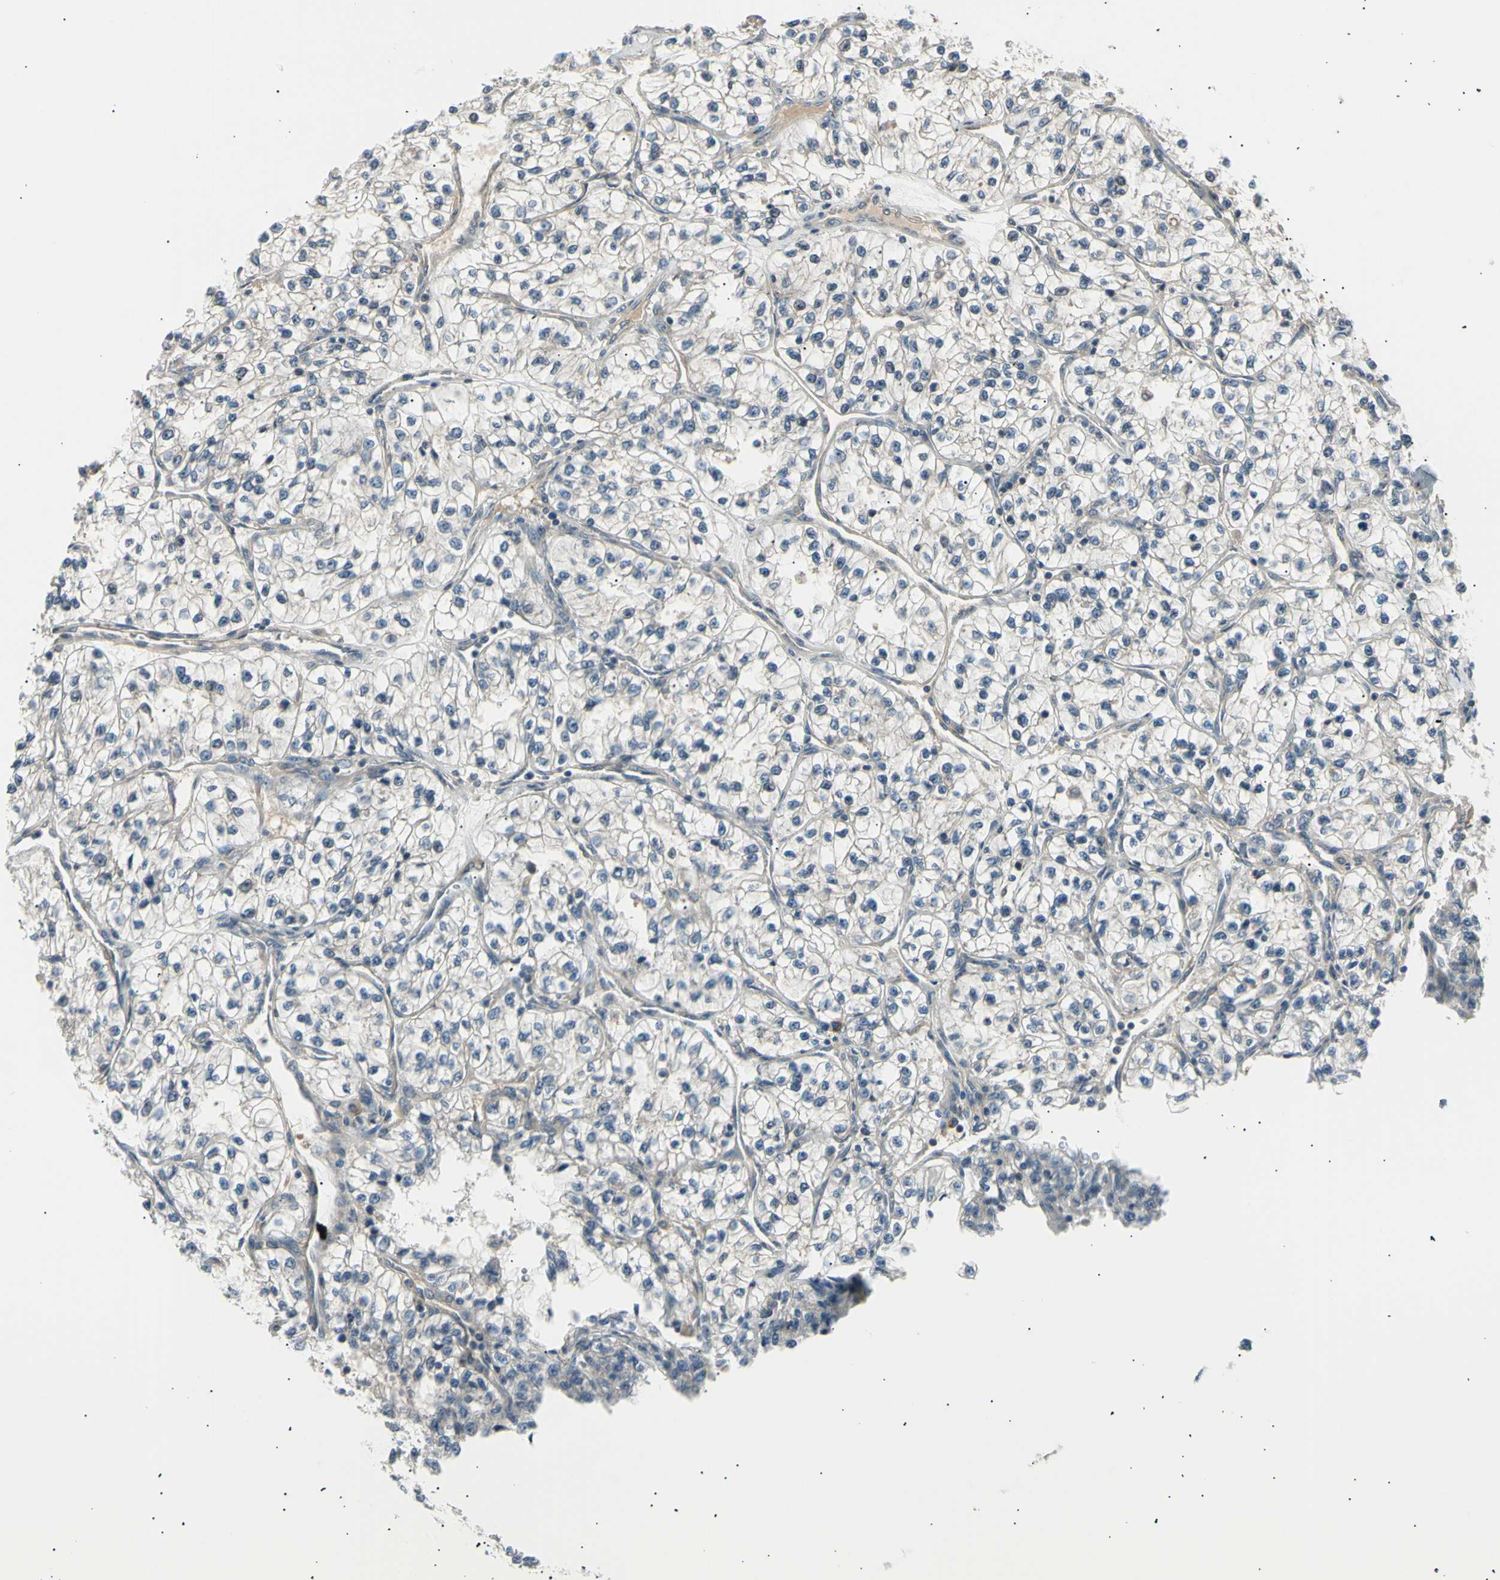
{"staining": {"intensity": "moderate", "quantity": "25%-75%", "location": "cytoplasmic/membranous,nuclear"}, "tissue": "renal cancer", "cell_type": "Tumor cells", "image_type": "cancer", "snomed": [{"axis": "morphology", "description": "Adenocarcinoma, NOS"}, {"axis": "topography", "description": "Kidney"}], "caption": "Immunohistochemical staining of human renal adenocarcinoma reveals medium levels of moderate cytoplasmic/membranous and nuclear positivity in approximately 25%-75% of tumor cells.", "gene": "LHPP", "patient": {"sex": "female", "age": 57}}